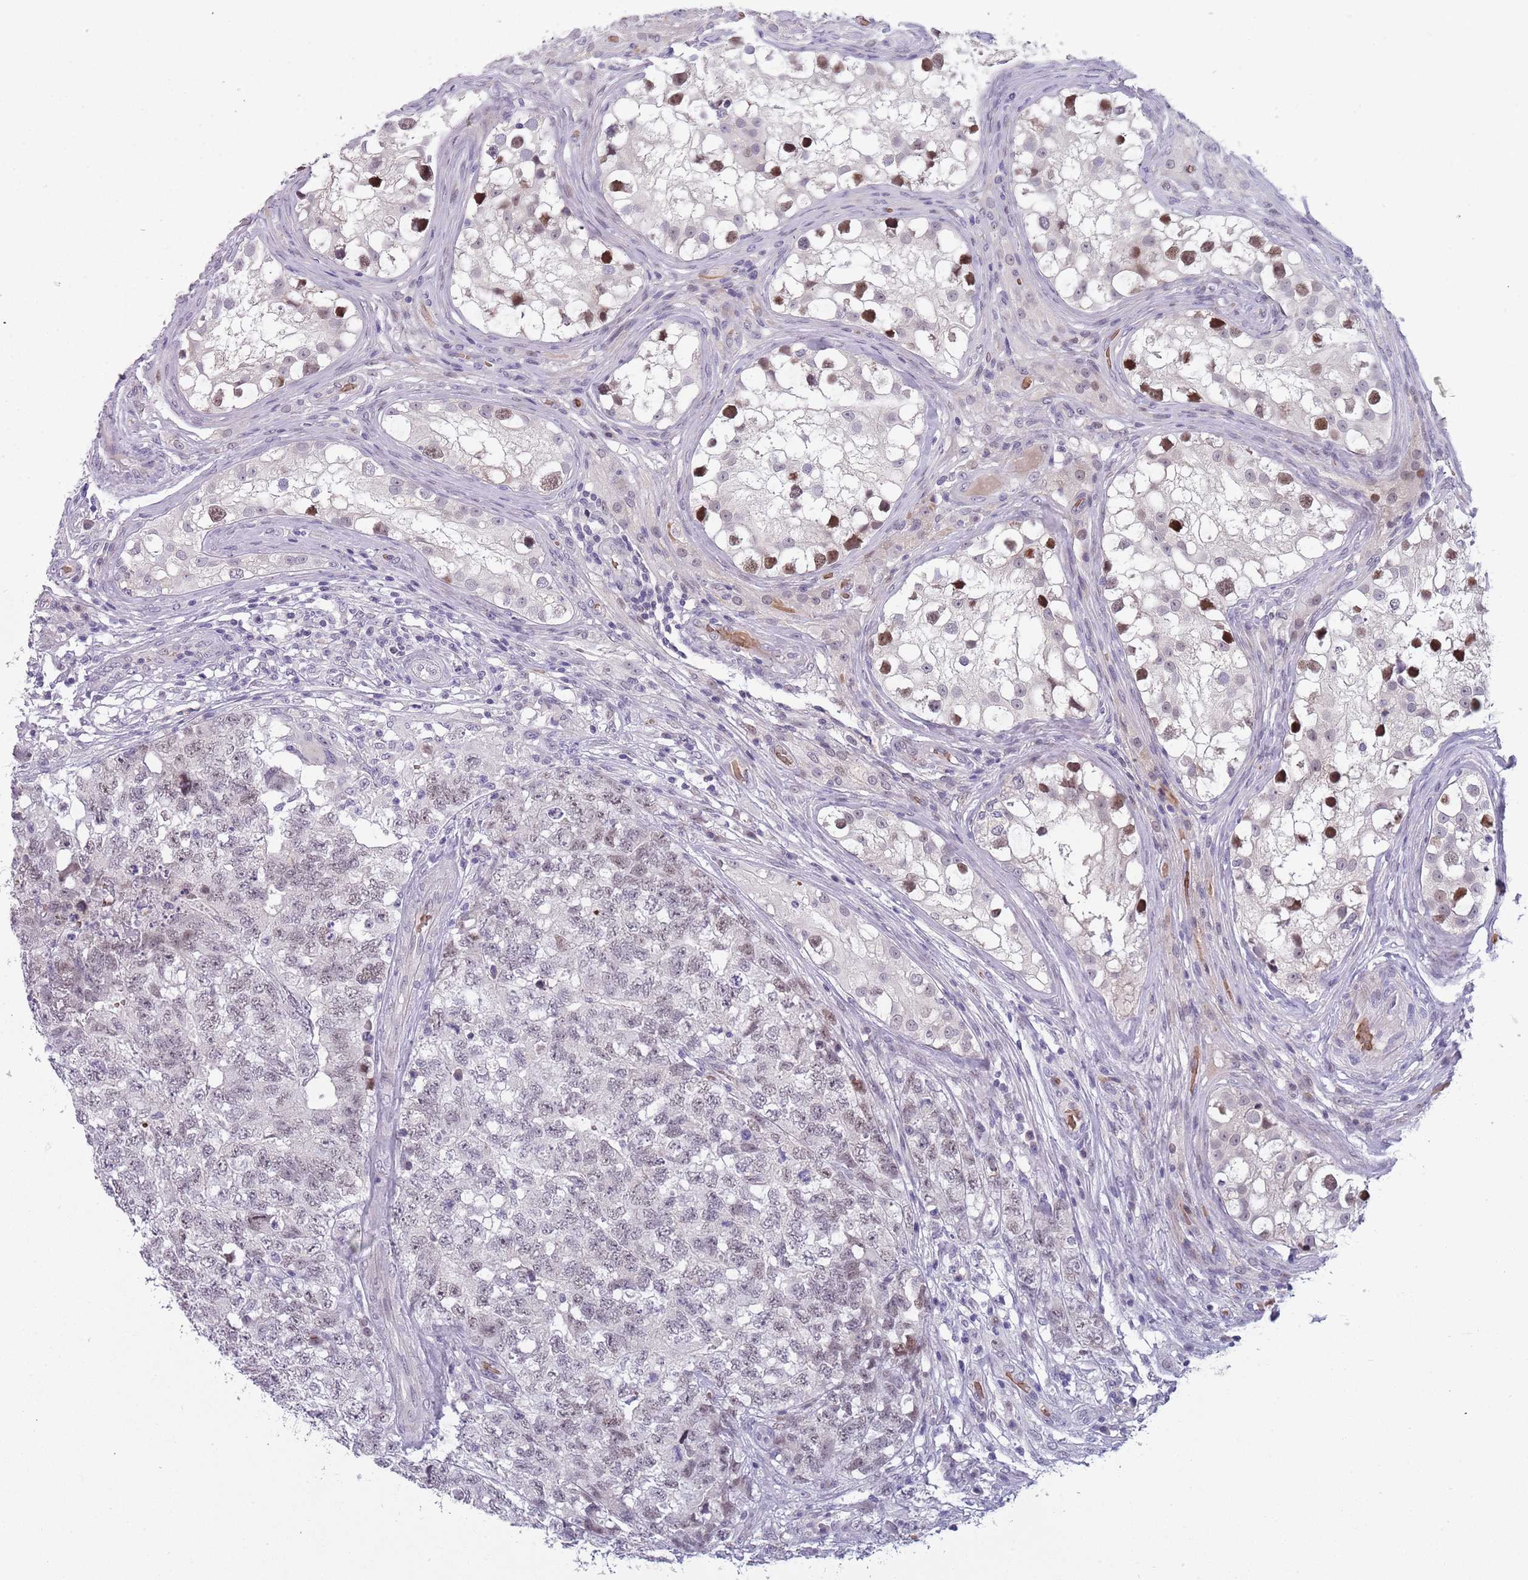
{"staining": {"intensity": "weak", "quantity": ">75%", "location": "nuclear"}, "tissue": "testis cancer", "cell_type": "Tumor cells", "image_type": "cancer", "snomed": [{"axis": "morphology", "description": "Carcinoma, Embryonal, NOS"}, {"axis": "topography", "description": "Testis"}], "caption": "The micrograph displays staining of testis embryonal carcinoma, revealing weak nuclear protein staining (brown color) within tumor cells.", "gene": "LYPD6B", "patient": {"sex": "male", "age": 31}}